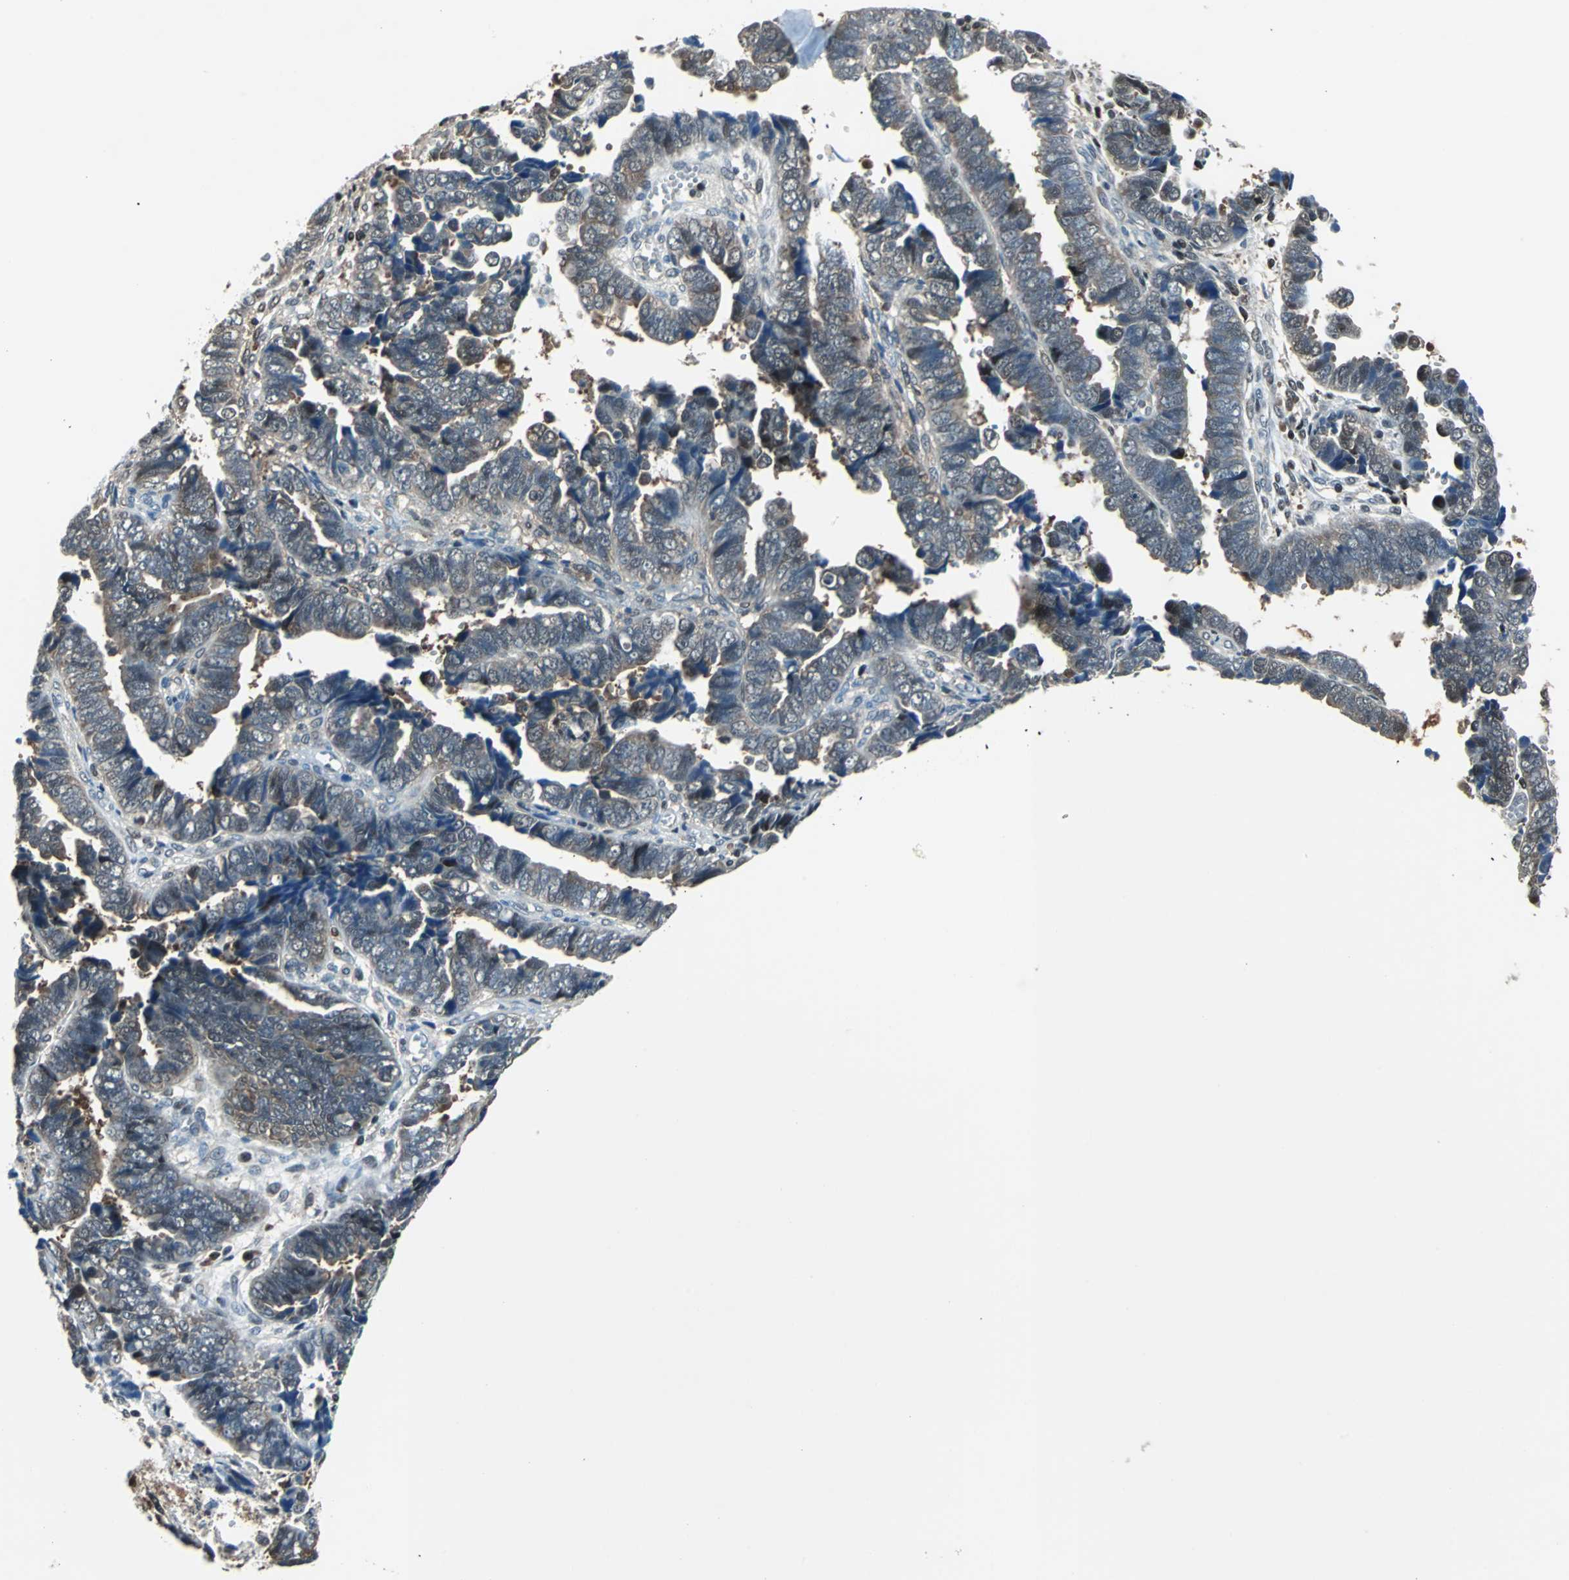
{"staining": {"intensity": "weak", "quantity": "25%-75%", "location": "cytoplasmic/membranous,nuclear"}, "tissue": "endometrial cancer", "cell_type": "Tumor cells", "image_type": "cancer", "snomed": [{"axis": "morphology", "description": "Adenocarcinoma, NOS"}, {"axis": "topography", "description": "Endometrium"}], "caption": "Human adenocarcinoma (endometrial) stained with a brown dye shows weak cytoplasmic/membranous and nuclear positive expression in about 25%-75% of tumor cells.", "gene": "PSME1", "patient": {"sex": "female", "age": 75}}